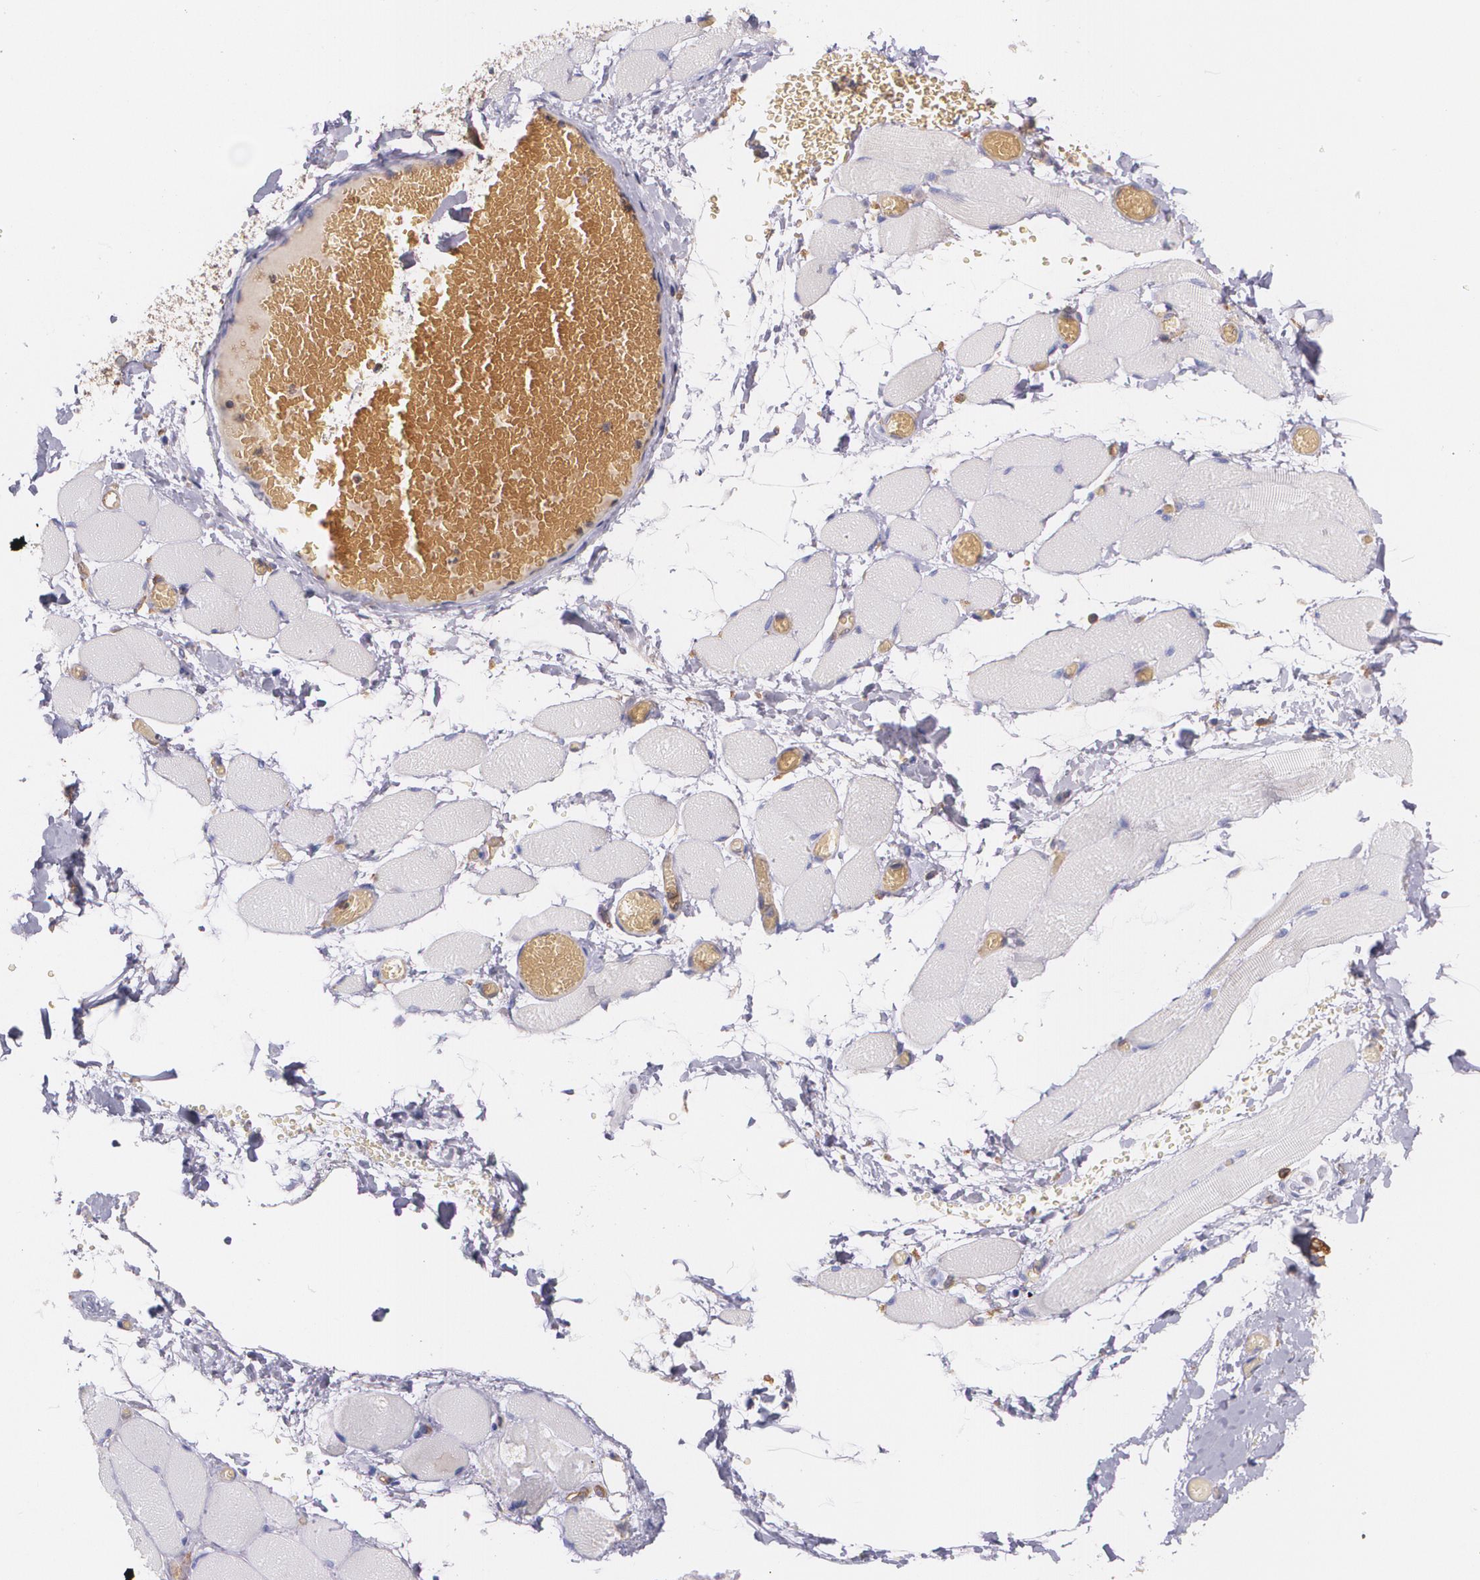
{"staining": {"intensity": "negative", "quantity": "none", "location": "none"}, "tissue": "skeletal muscle", "cell_type": "Myocytes", "image_type": "normal", "snomed": [{"axis": "morphology", "description": "Normal tissue, NOS"}, {"axis": "topography", "description": "Skeletal muscle"}, {"axis": "topography", "description": "Soft tissue"}], "caption": "A histopathology image of human skeletal muscle is negative for staining in myocytes. Nuclei are stained in blue.", "gene": "B2M", "patient": {"sex": "female", "age": 58}}